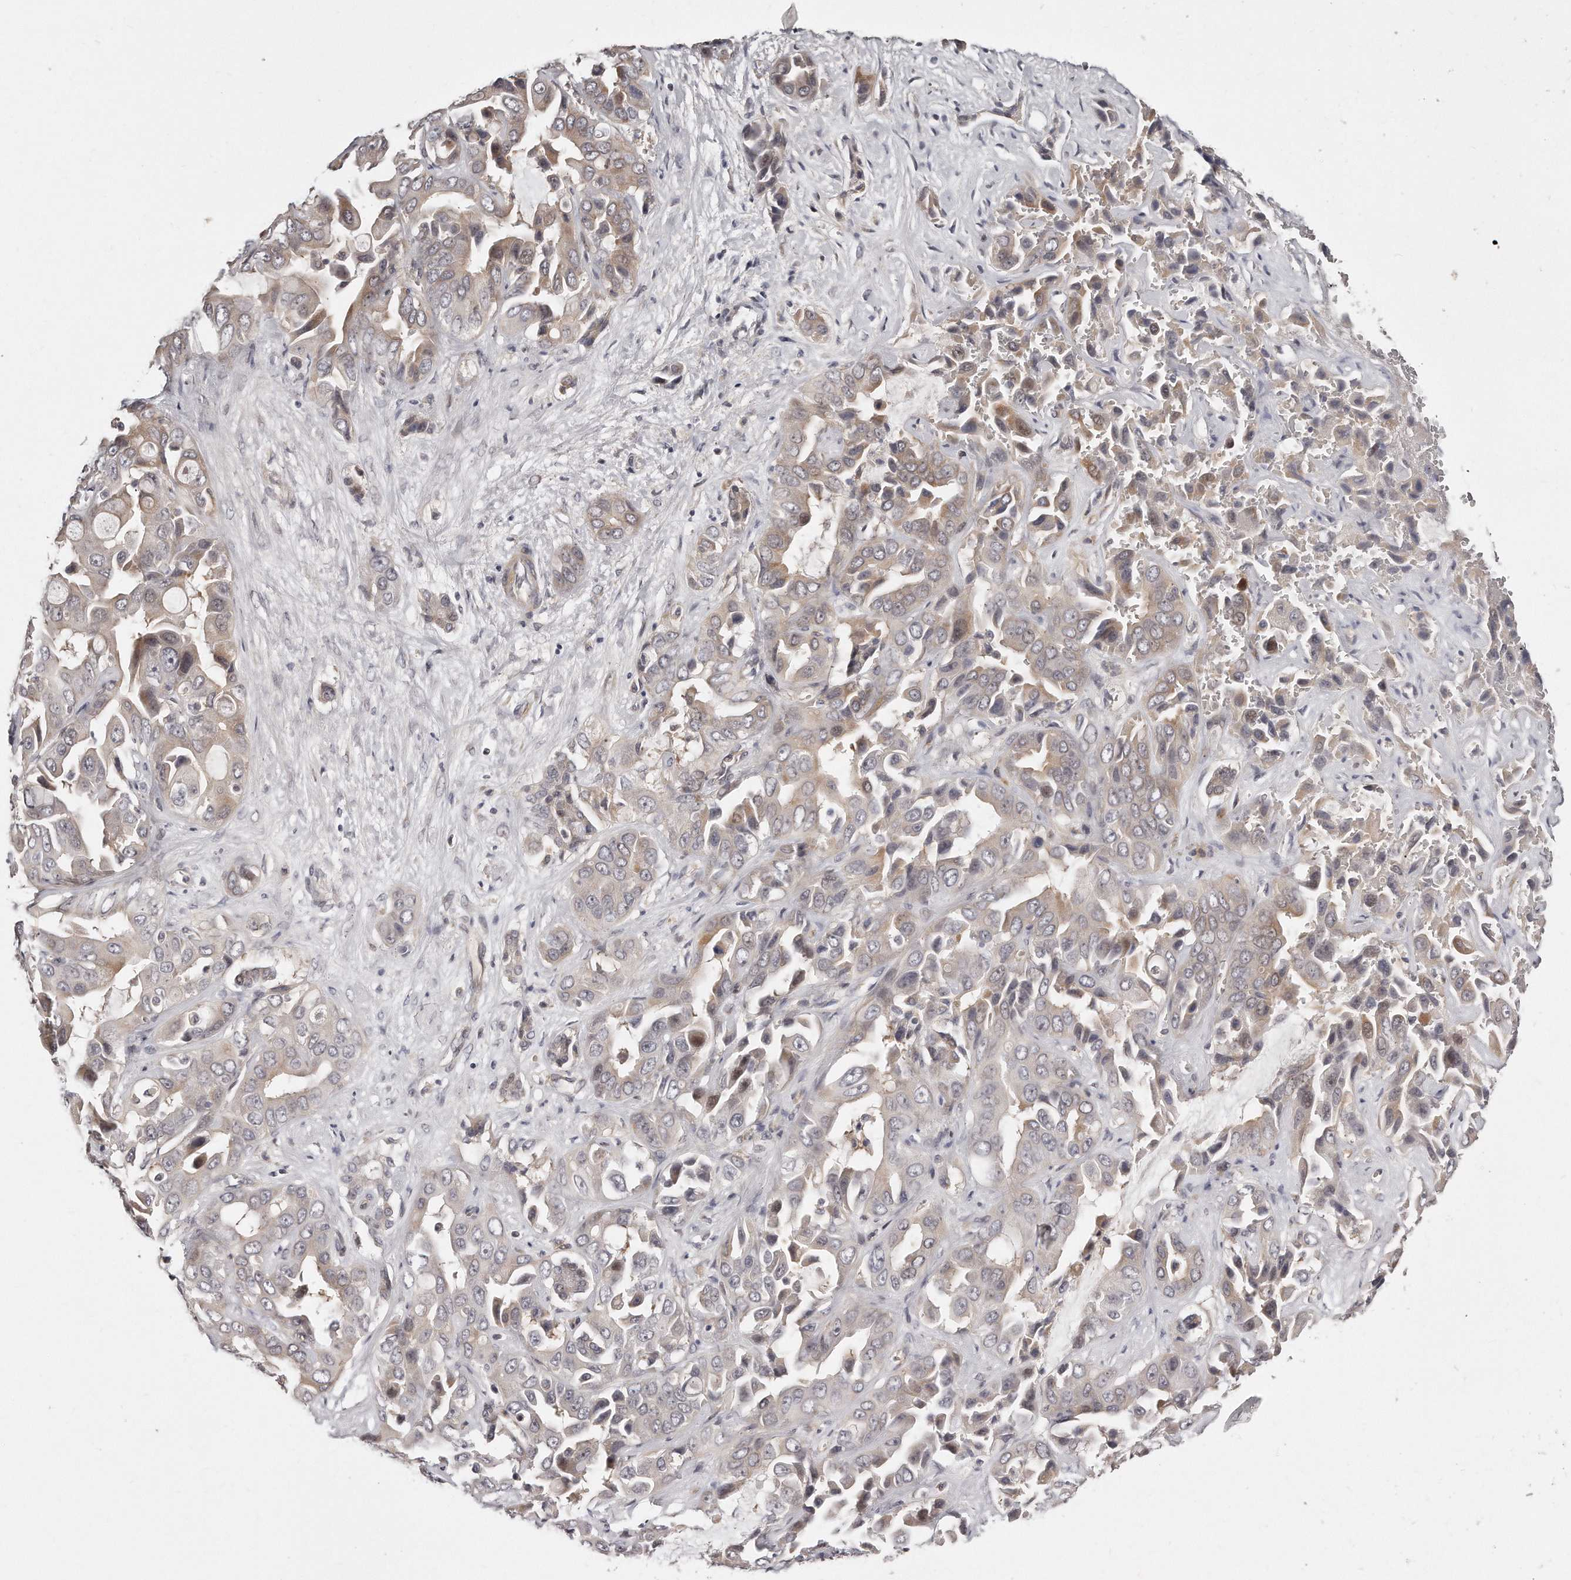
{"staining": {"intensity": "weak", "quantity": "25%-75%", "location": "cytoplasmic/membranous"}, "tissue": "liver cancer", "cell_type": "Tumor cells", "image_type": "cancer", "snomed": [{"axis": "morphology", "description": "Cholangiocarcinoma"}, {"axis": "topography", "description": "Liver"}], "caption": "Protein staining of liver cancer tissue shows weak cytoplasmic/membranous staining in approximately 25%-75% of tumor cells.", "gene": "CASZ1", "patient": {"sex": "female", "age": 52}}